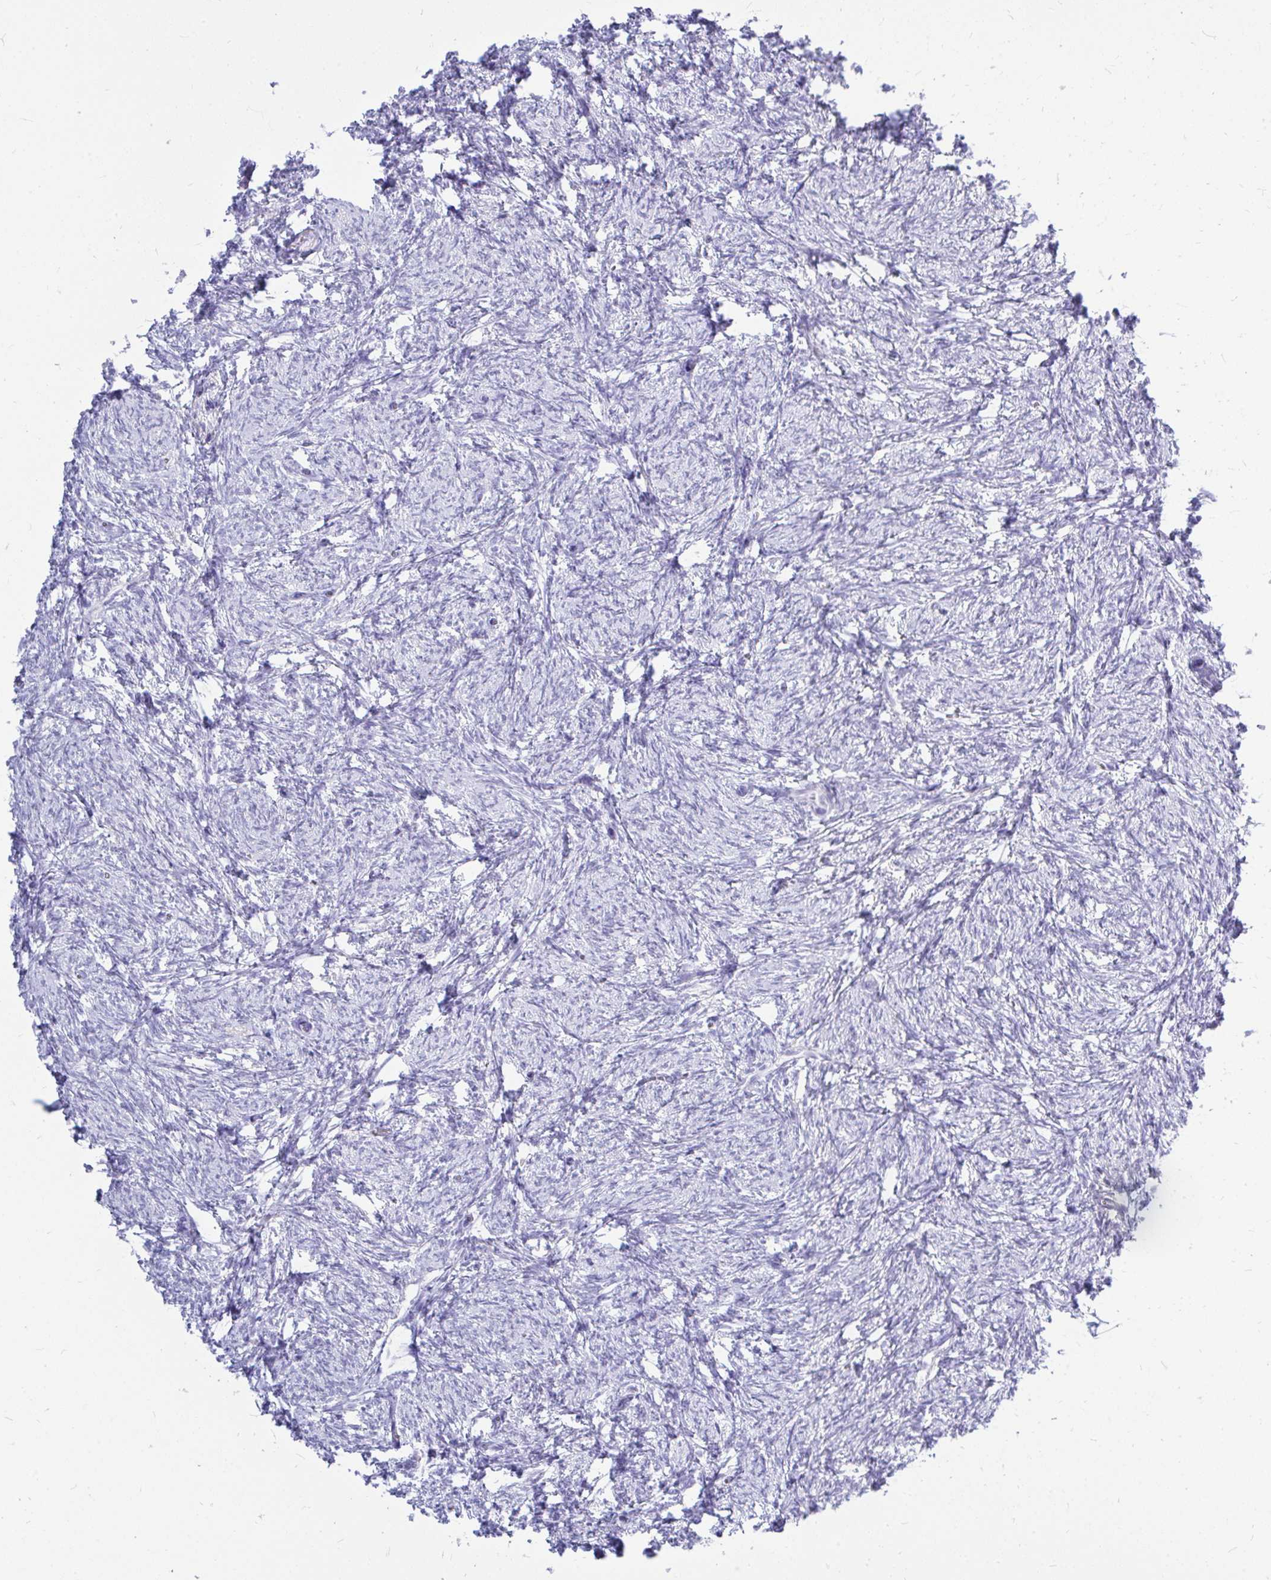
{"staining": {"intensity": "negative", "quantity": "none", "location": "none"}, "tissue": "ovary", "cell_type": "Follicle cells", "image_type": "normal", "snomed": [{"axis": "morphology", "description": "Normal tissue, NOS"}, {"axis": "topography", "description": "Ovary"}], "caption": "Immunohistochemistry (IHC) of unremarkable human ovary exhibits no expression in follicle cells.", "gene": "MAP1LC3A", "patient": {"sex": "female", "age": 41}}